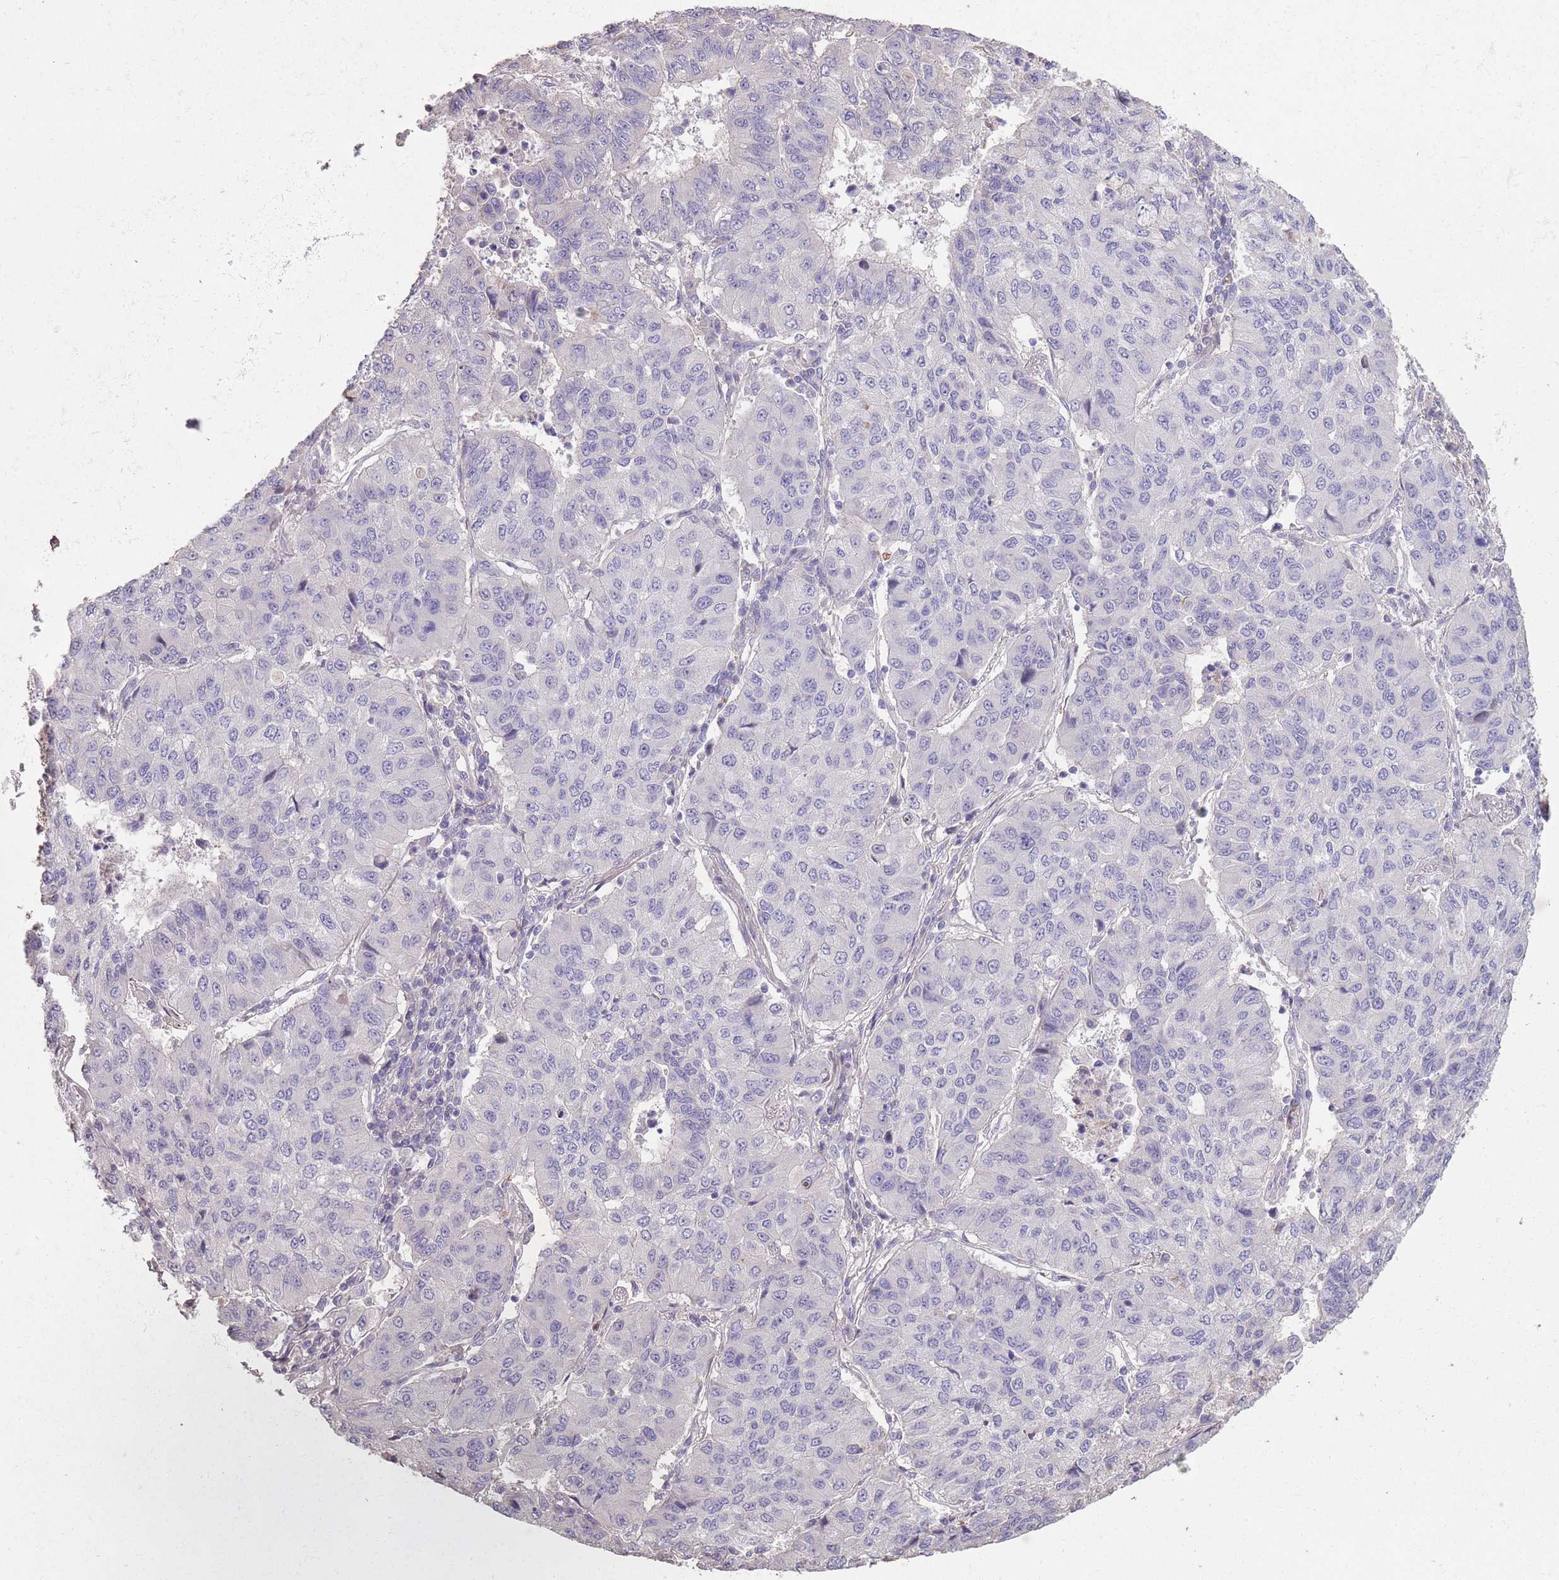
{"staining": {"intensity": "negative", "quantity": "none", "location": "none"}, "tissue": "lung cancer", "cell_type": "Tumor cells", "image_type": "cancer", "snomed": [{"axis": "morphology", "description": "Squamous cell carcinoma, NOS"}, {"axis": "topography", "description": "Lung"}], "caption": "Tumor cells show no significant protein staining in lung squamous cell carcinoma. The staining is performed using DAB (3,3'-diaminobenzidine) brown chromogen with nuclei counter-stained in using hematoxylin.", "gene": "RSPH10B", "patient": {"sex": "male", "age": 74}}